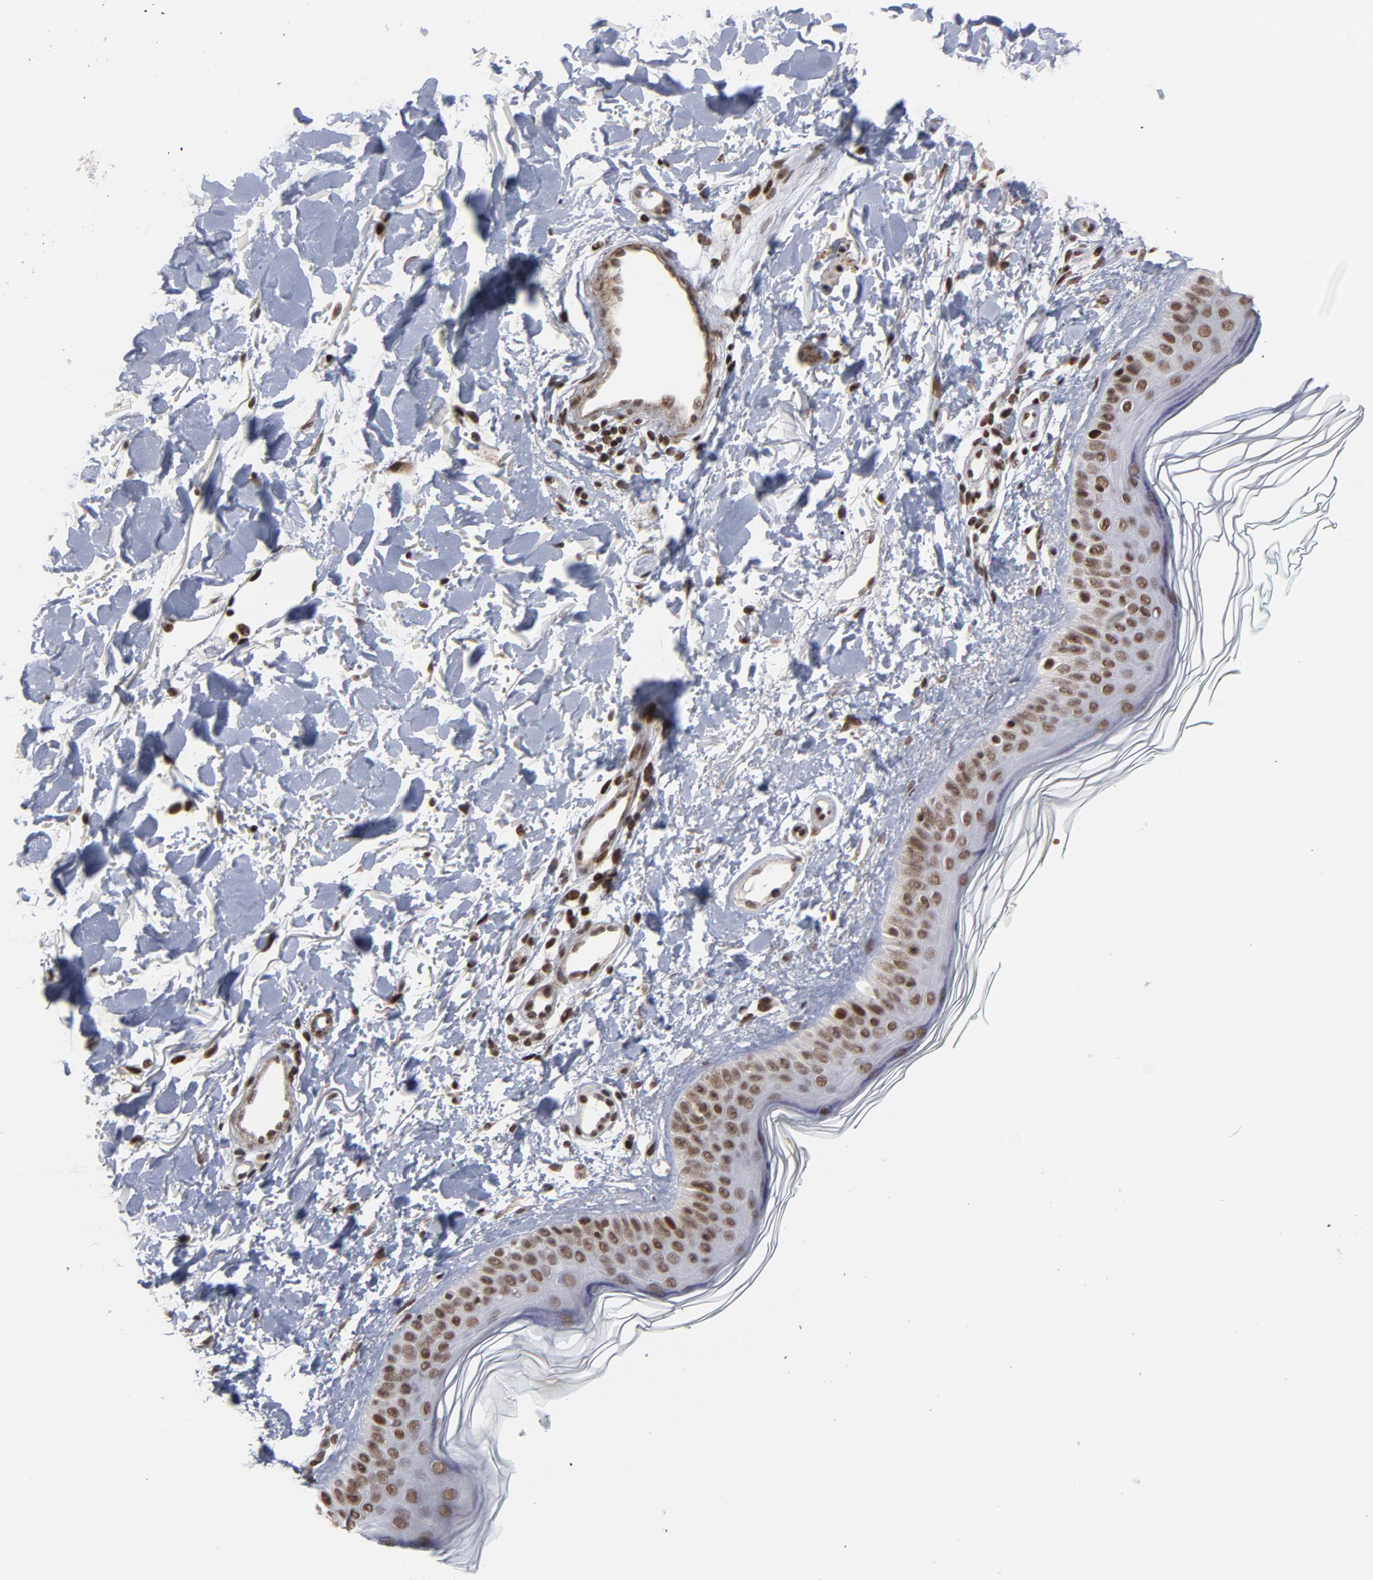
{"staining": {"intensity": "moderate", "quantity": ">75%", "location": "nuclear"}, "tissue": "skin", "cell_type": "Fibroblasts", "image_type": "normal", "snomed": [{"axis": "morphology", "description": "Normal tissue, NOS"}, {"axis": "topography", "description": "Skin"}], "caption": "High-power microscopy captured an immunohistochemistry (IHC) photomicrograph of benign skin, revealing moderate nuclear positivity in about >75% of fibroblasts. Using DAB (brown) and hematoxylin (blue) stains, captured at high magnification using brightfield microscopy.", "gene": "CTCF", "patient": {"sex": "male", "age": 71}}